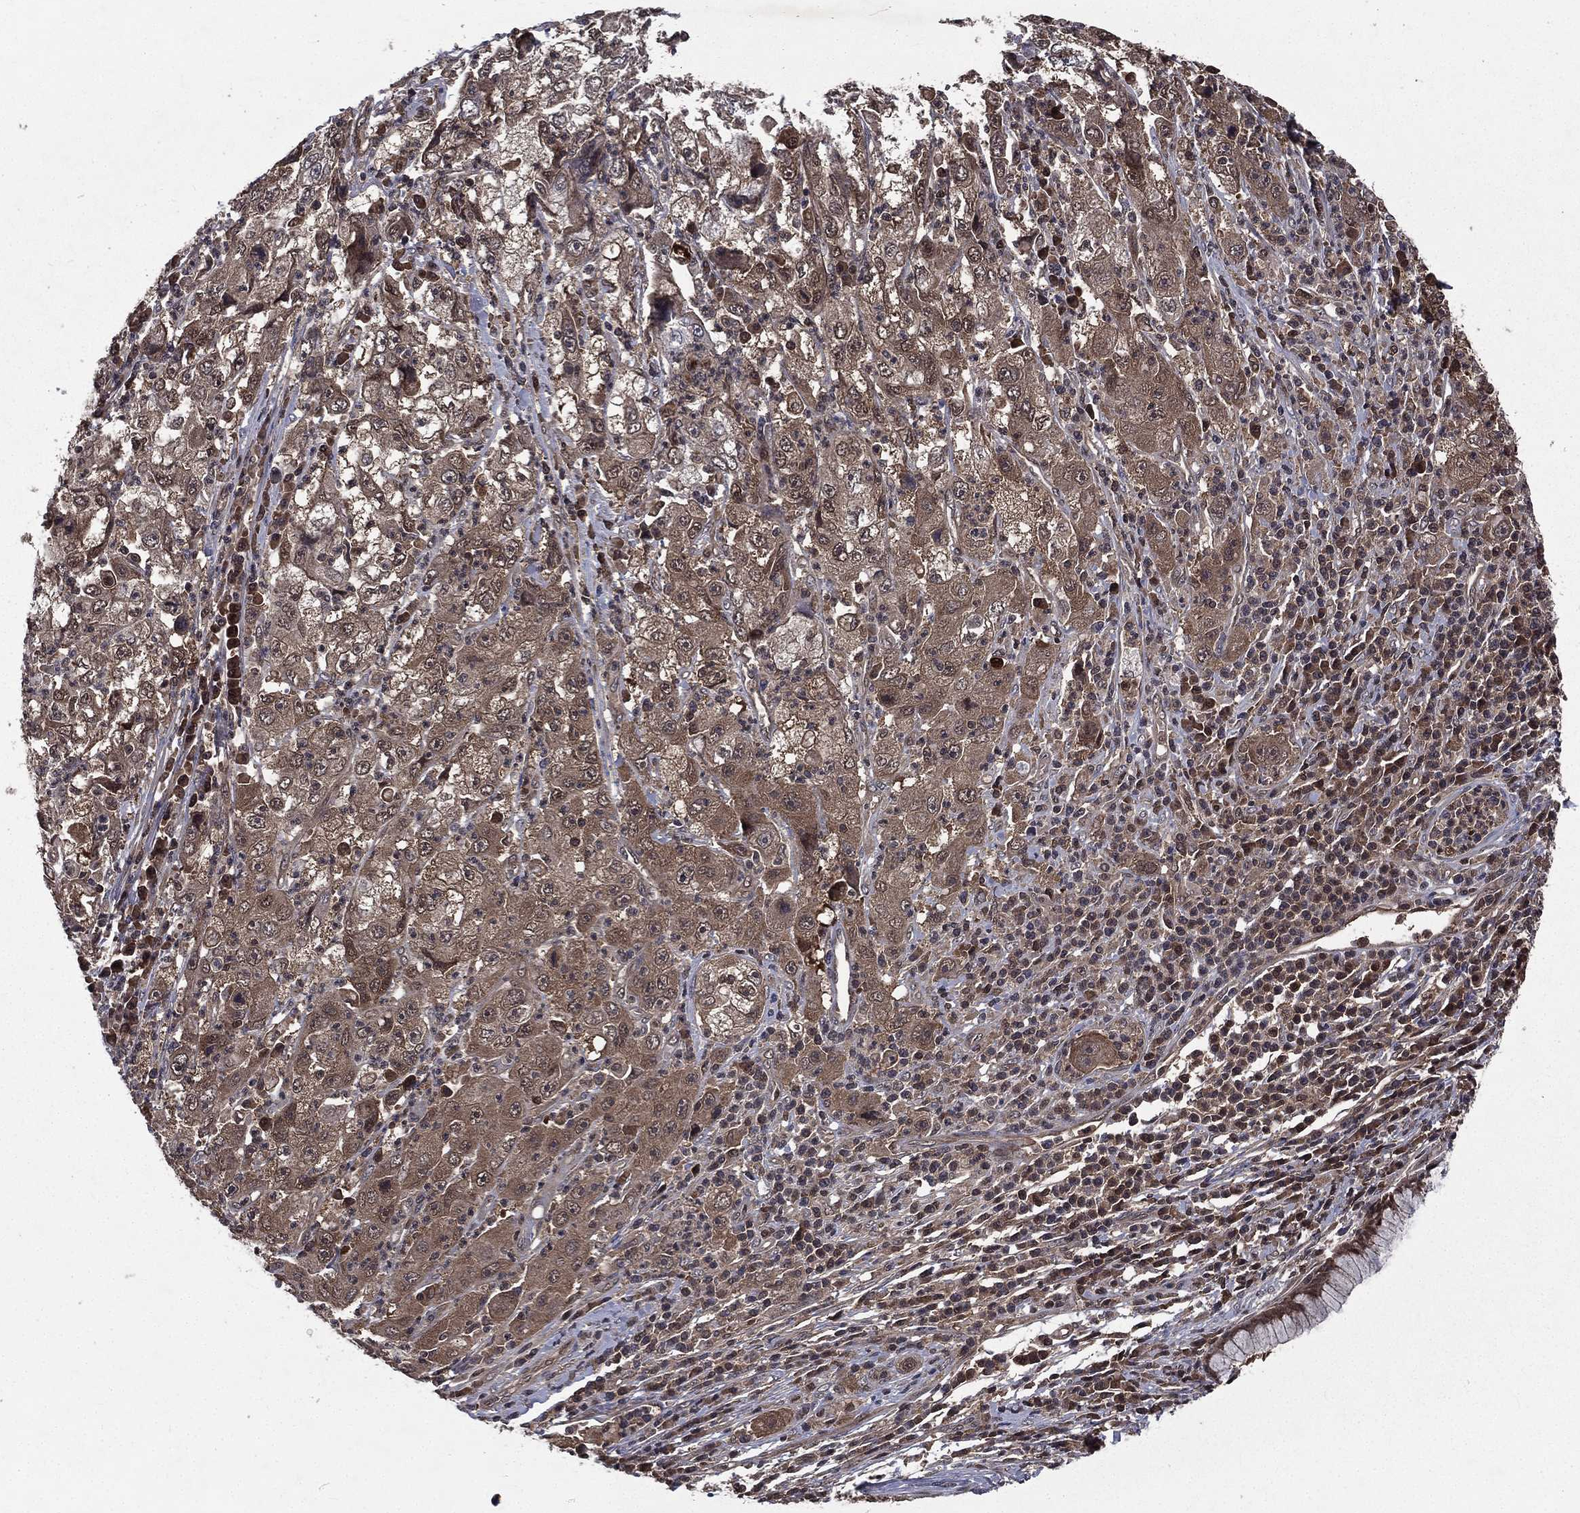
{"staining": {"intensity": "weak", "quantity": "<25%", "location": "cytoplasmic/membranous"}, "tissue": "cervical cancer", "cell_type": "Tumor cells", "image_type": "cancer", "snomed": [{"axis": "morphology", "description": "Squamous cell carcinoma, NOS"}, {"axis": "topography", "description": "Cervix"}], "caption": "Immunohistochemistry image of neoplastic tissue: squamous cell carcinoma (cervical) stained with DAB shows no significant protein expression in tumor cells.", "gene": "FGD1", "patient": {"sex": "female", "age": 36}}